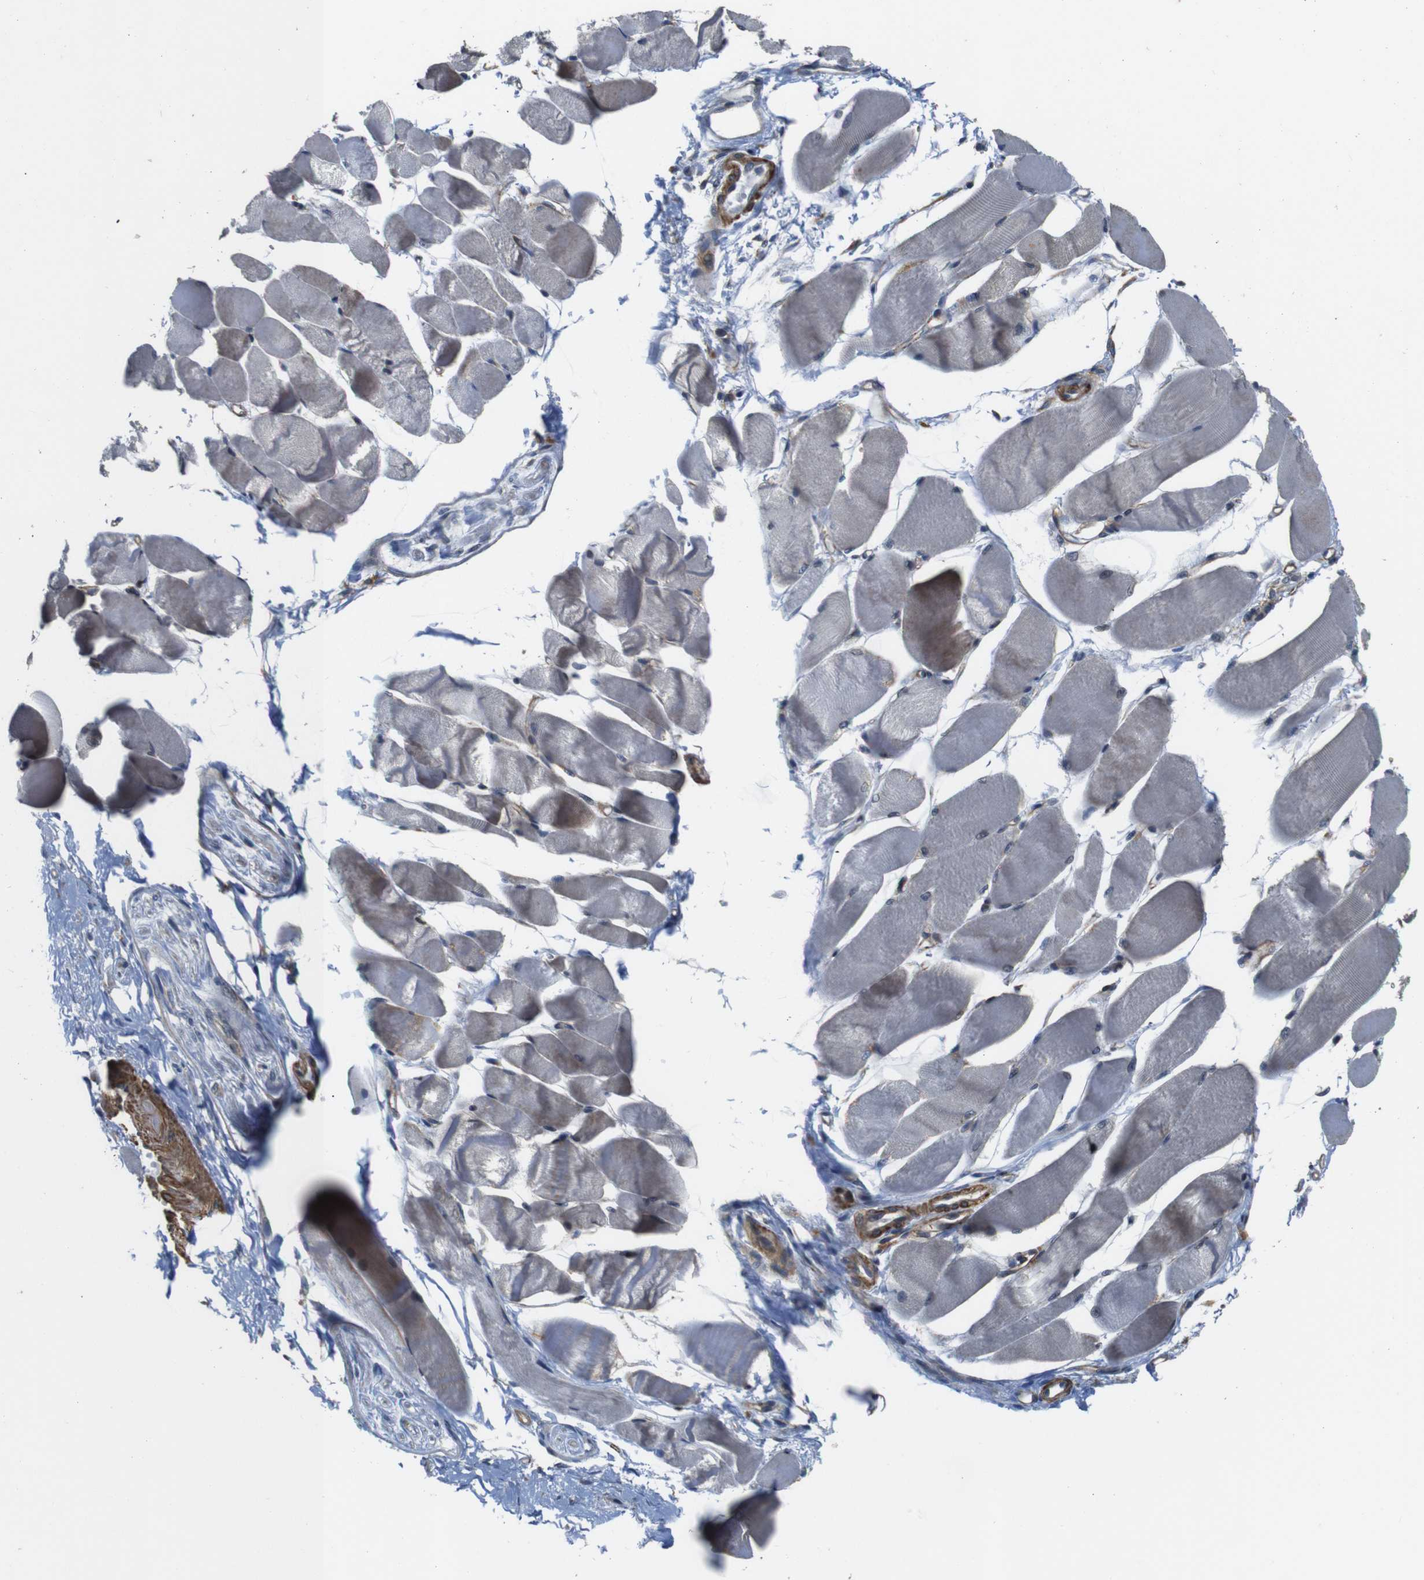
{"staining": {"intensity": "moderate", "quantity": "<25%", "location": "cytoplasmic/membranous"}, "tissue": "skeletal muscle", "cell_type": "Myocytes", "image_type": "normal", "snomed": [{"axis": "morphology", "description": "Normal tissue, NOS"}, {"axis": "topography", "description": "Skeletal muscle"}, {"axis": "topography", "description": "Peripheral nerve tissue"}], "caption": "Myocytes show low levels of moderate cytoplasmic/membranous staining in about <25% of cells in benign human skeletal muscle.", "gene": "GGT7", "patient": {"sex": "female", "age": 84}}